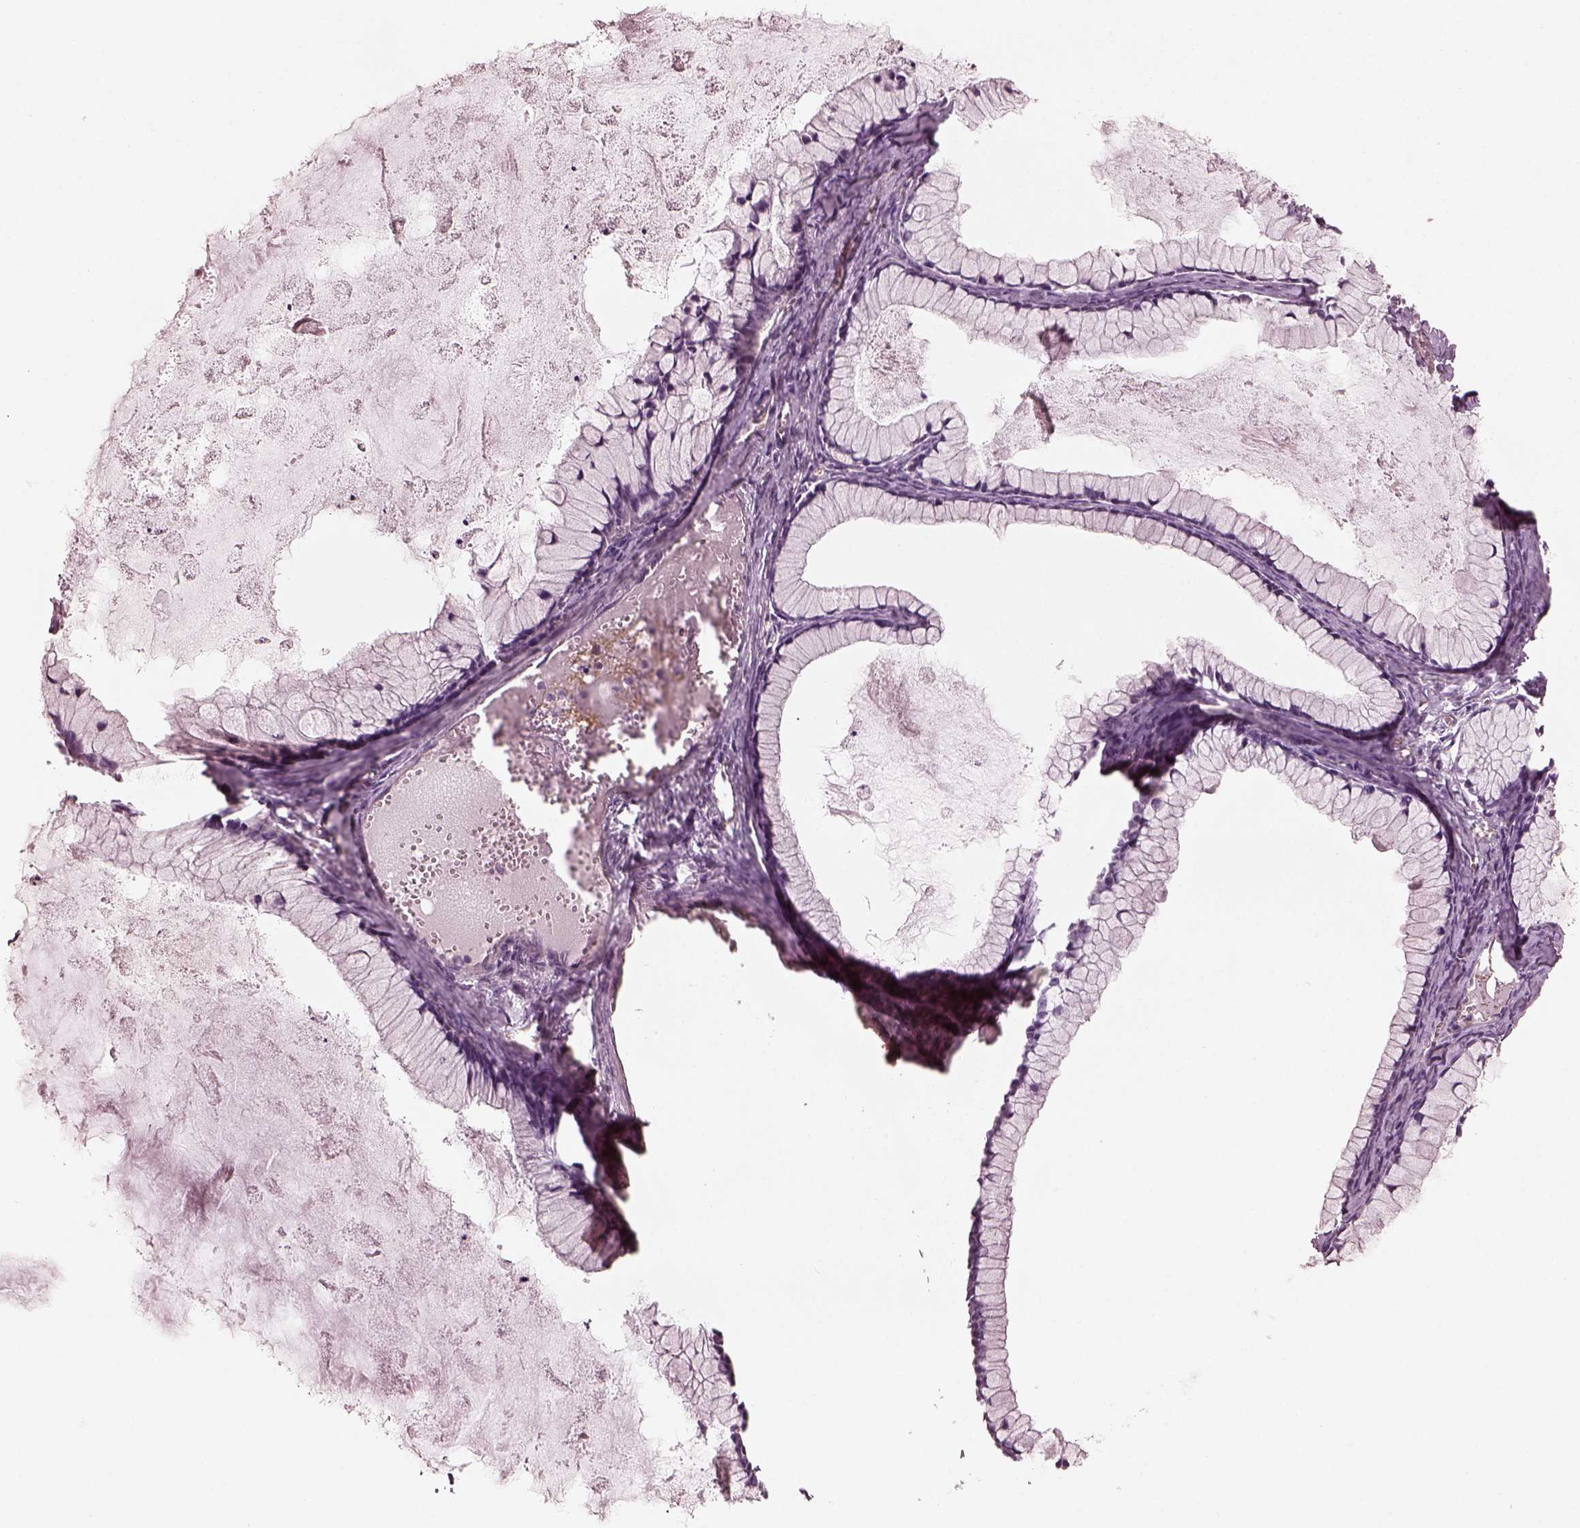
{"staining": {"intensity": "negative", "quantity": "none", "location": "none"}, "tissue": "ovarian cancer", "cell_type": "Tumor cells", "image_type": "cancer", "snomed": [{"axis": "morphology", "description": "Cystadenocarcinoma, mucinous, NOS"}, {"axis": "topography", "description": "Ovary"}], "caption": "High power microscopy image of an IHC image of mucinous cystadenocarcinoma (ovarian), revealing no significant expression in tumor cells. (DAB (3,3'-diaminobenzidine) immunohistochemistry with hematoxylin counter stain).", "gene": "EIF4E1B", "patient": {"sex": "female", "age": 41}}